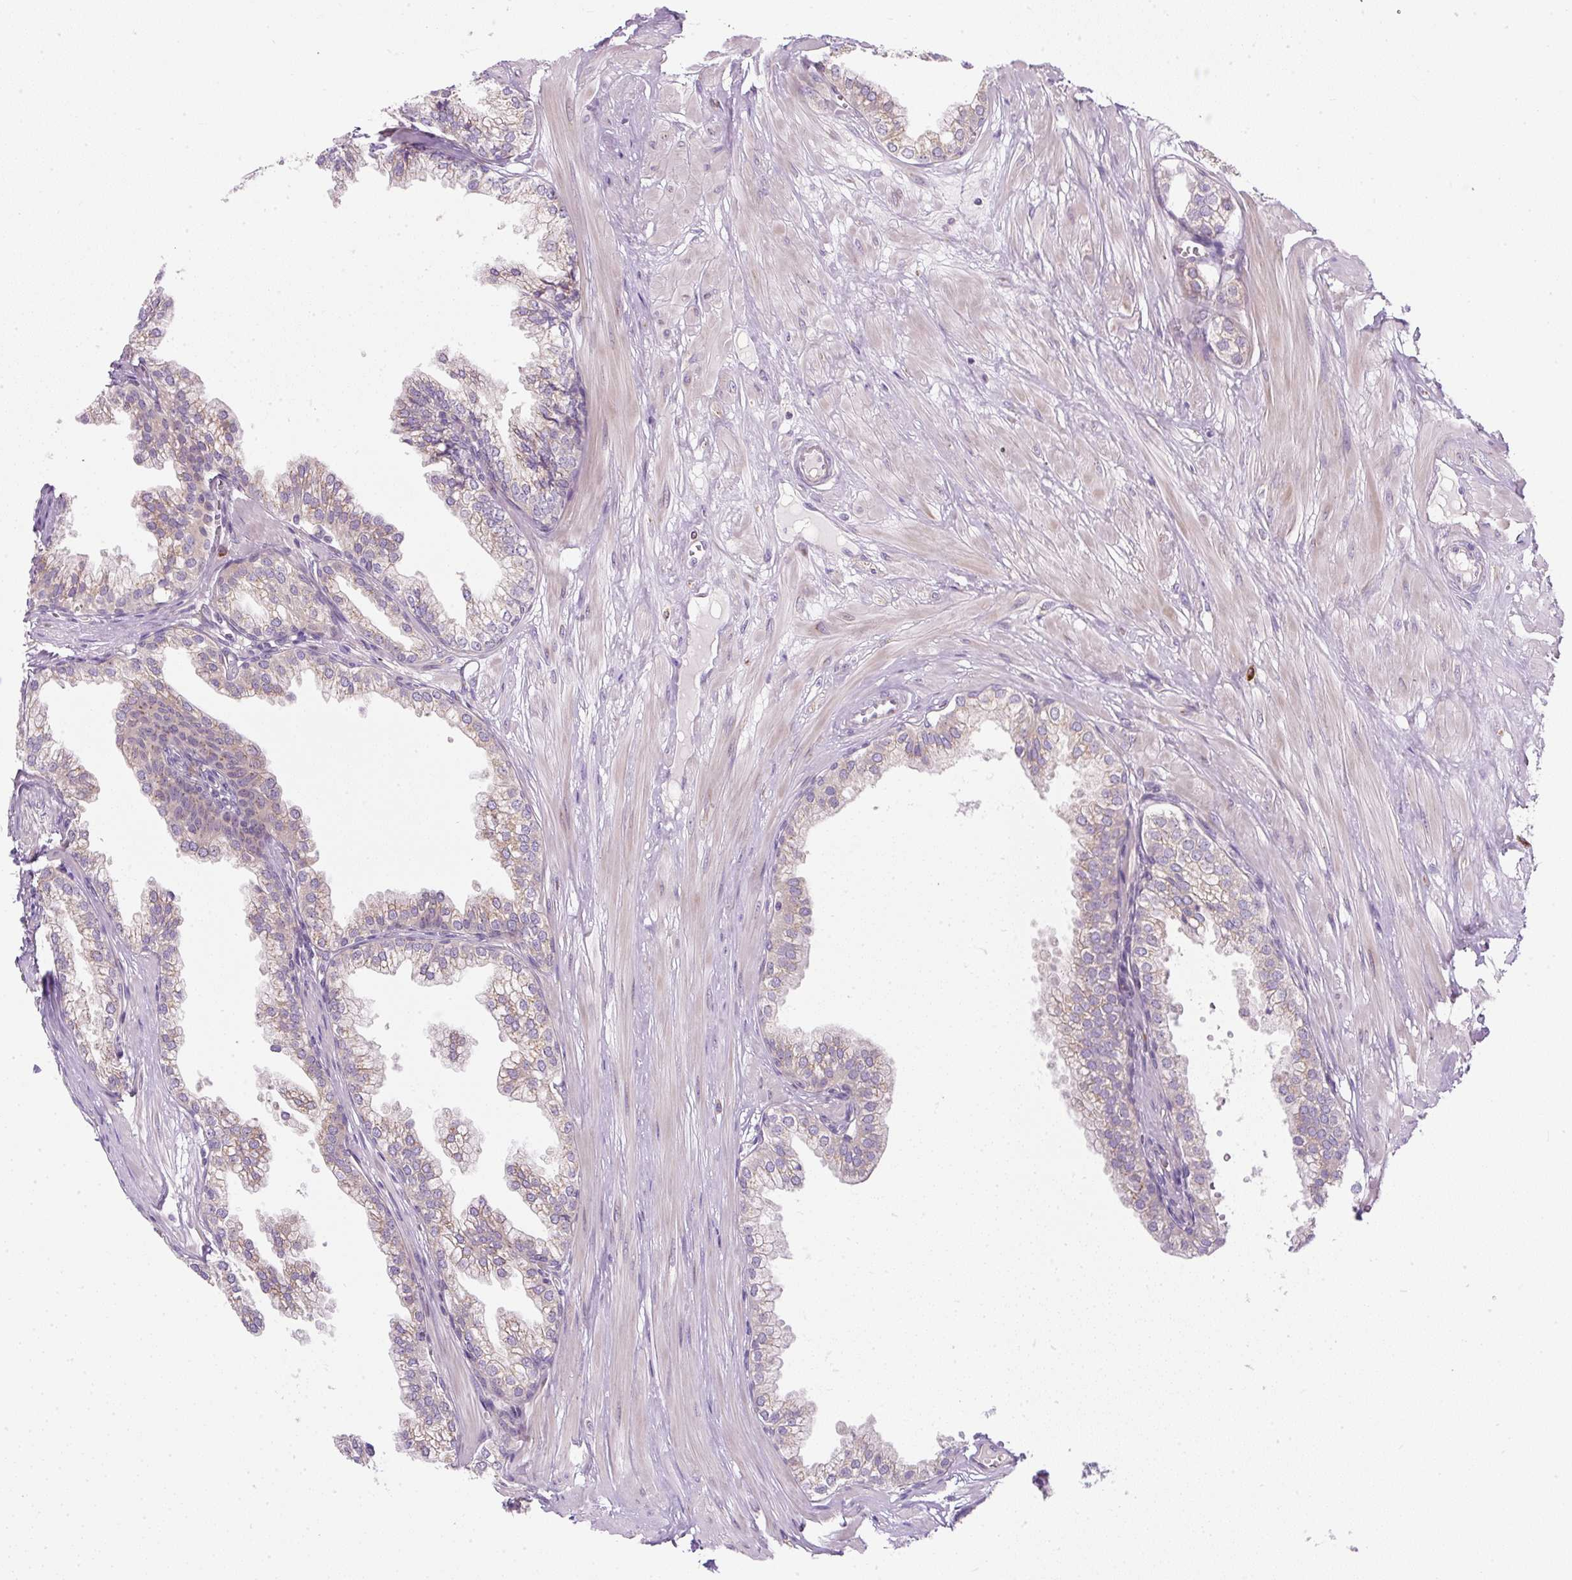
{"staining": {"intensity": "moderate", "quantity": "25%-75%", "location": "cytoplasmic/membranous"}, "tissue": "prostate", "cell_type": "Glandular cells", "image_type": "normal", "snomed": [{"axis": "morphology", "description": "Normal tissue, NOS"}, {"axis": "topography", "description": "Prostate"}, {"axis": "topography", "description": "Peripheral nerve tissue"}], "caption": "DAB (3,3'-diaminobenzidine) immunohistochemical staining of unremarkable prostate exhibits moderate cytoplasmic/membranous protein expression in about 25%-75% of glandular cells.", "gene": "MLX", "patient": {"sex": "male", "age": 55}}